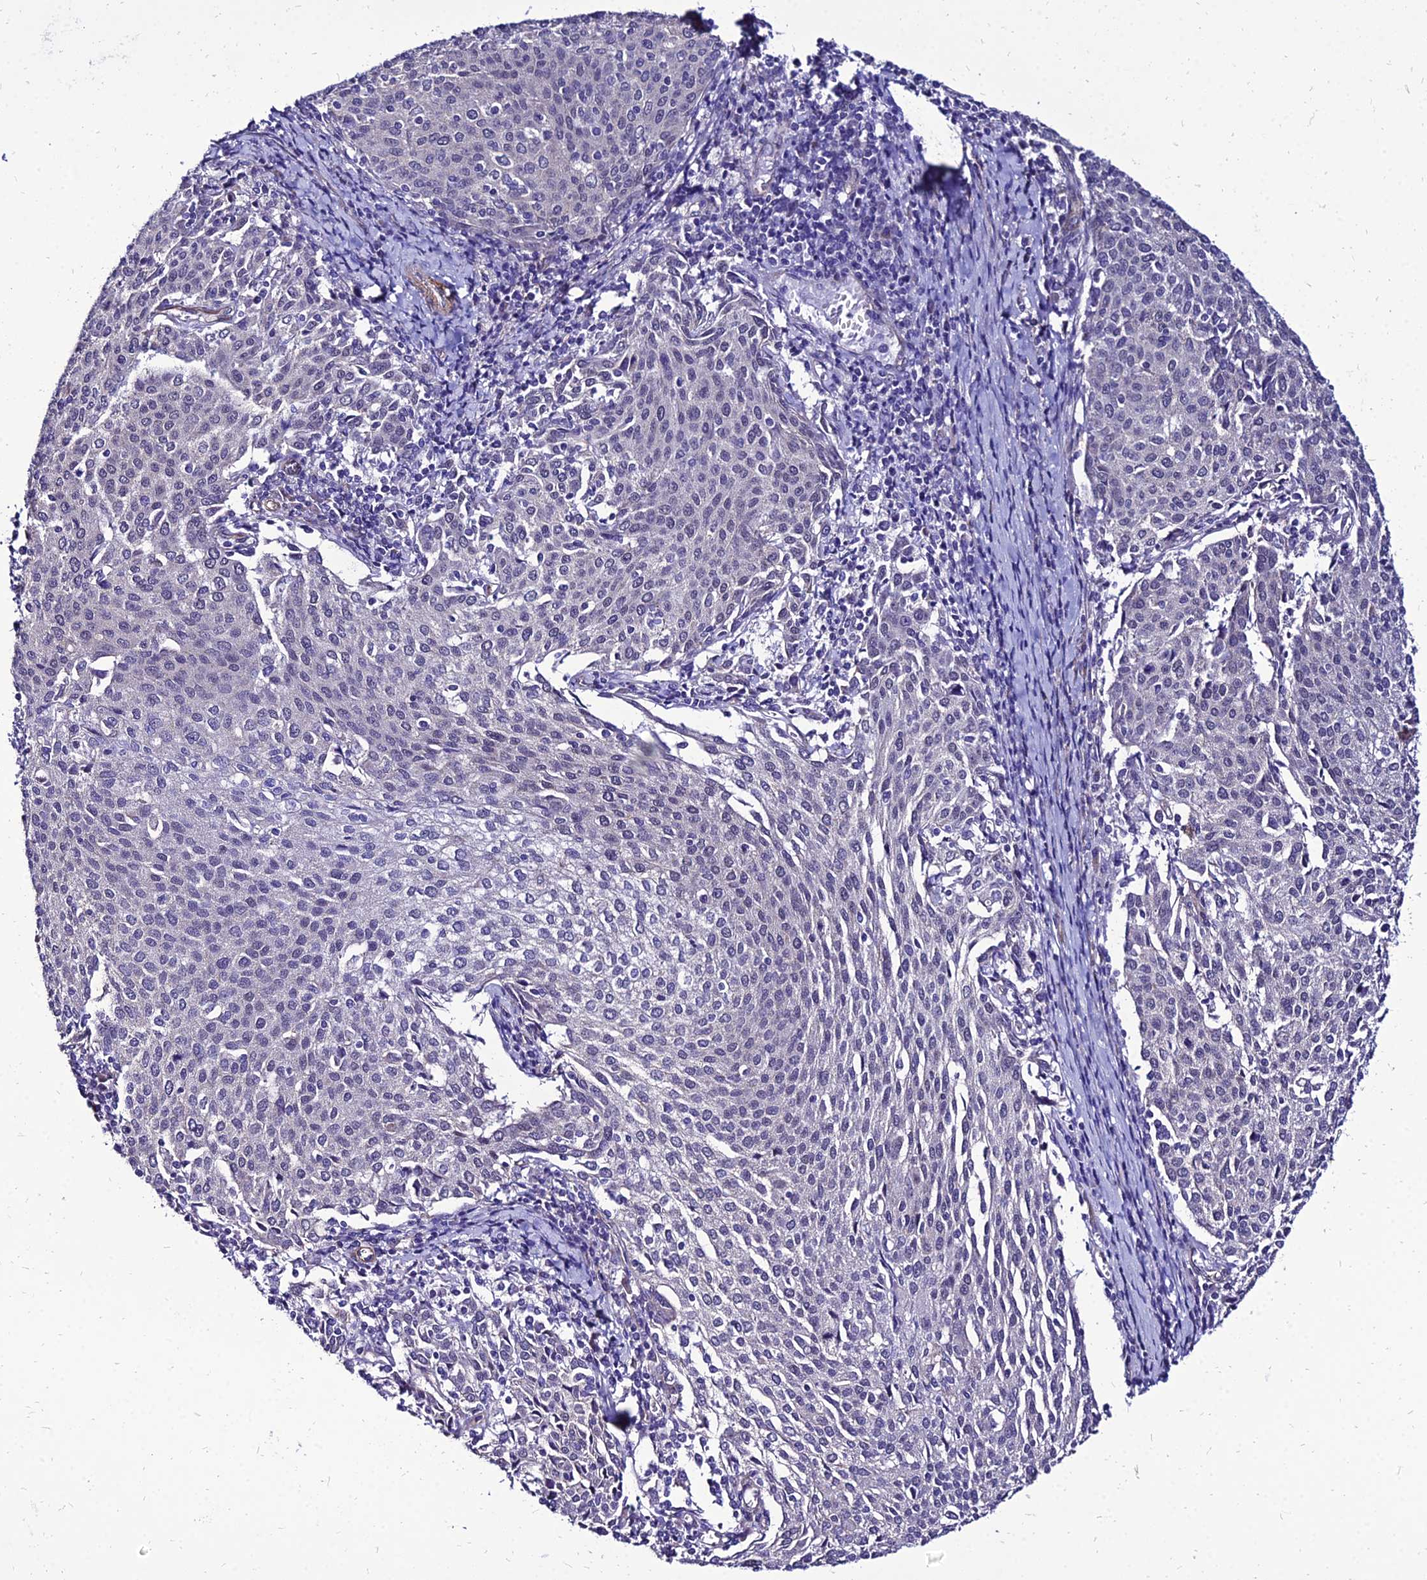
{"staining": {"intensity": "negative", "quantity": "none", "location": "none"}, "tissue": "cervical cancer", "cell_type": "Tumor cells", "image_type": "cancer", "snomed": [{"axis": "morphology", "description": "Squamous cell carcinoma, NOS"}, {"axis": "topography", "description": "Cervix"}], "caption": "This photomicrograph is of cervical cancer (squamous cell carcinoma) stained with immunohistochemistry (IHC) to label a protein in brown with the nuclei are counter-stained blue. There is no expression in tumor cells. The staining was performed using DAB (3,3'-diaminobenzidine) to visualize the protein expression in brown, while the nuclei were stained in blue with hematoxylin (Magnification: 20x).", "gene": "YEATS2", "patient": {"sex": "female", "age": 46}}